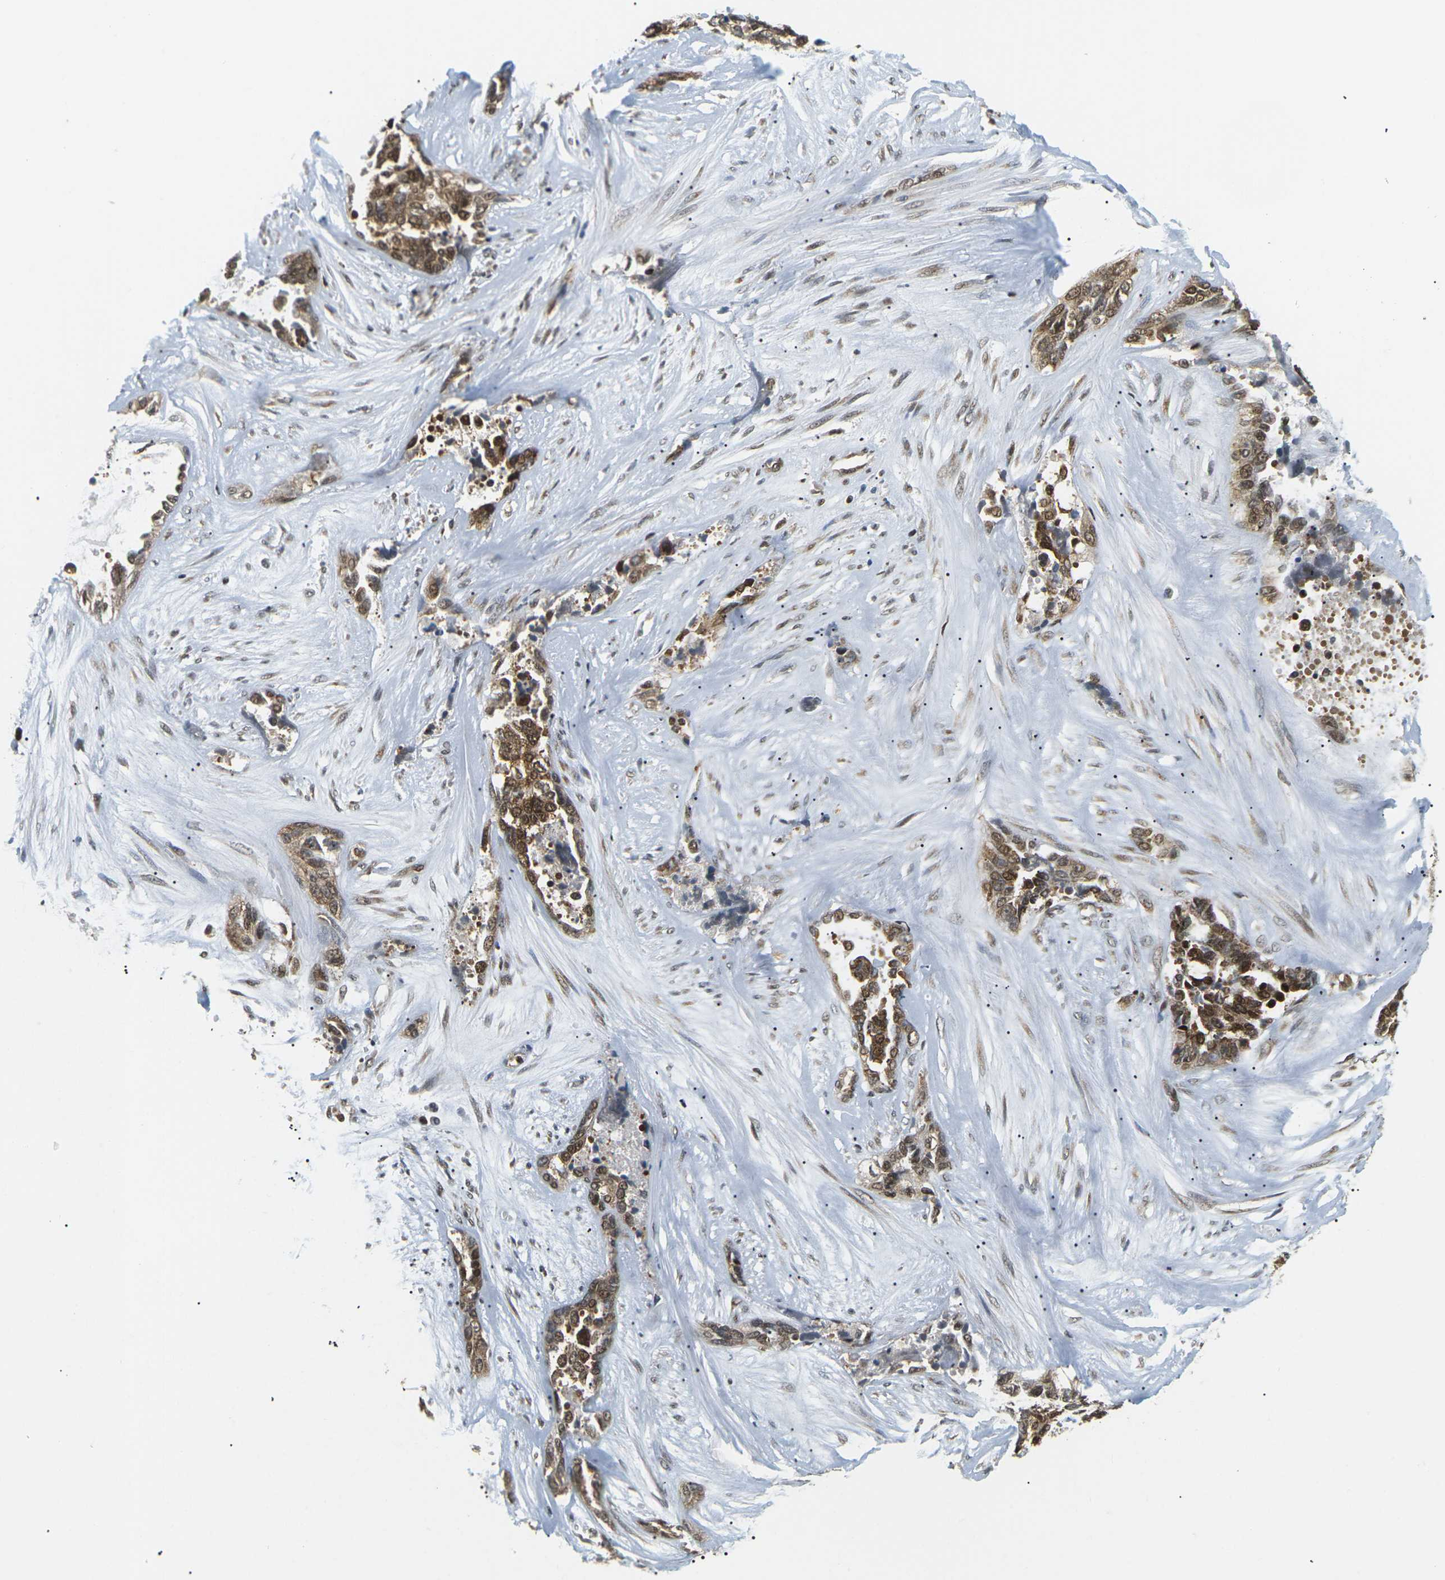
{"staining": {"intensity": "moderate", "quantity": ">75%", "location": "cytoplasmic/membranous,nuclear"}, "tissue": "ovarian cancer", "cell_type": "Tumor cells", "image_type": "cancer", "snomed": [{"axis": "morphology", "description": "Cystadenocarcinoma, serous, NOS"}, {"axis": "topography", "description": "Ovary"}], "caption": "Ovarian cancer (serous cystadenocarcinoma) stained with immunohistochemistry (IHC) exhibits moderate cytoplasmic/membranous and nuclear expression in about >75% of tumor cells.", "gene": "CELF1", "patient": {"sex": "female", "age": 44}}